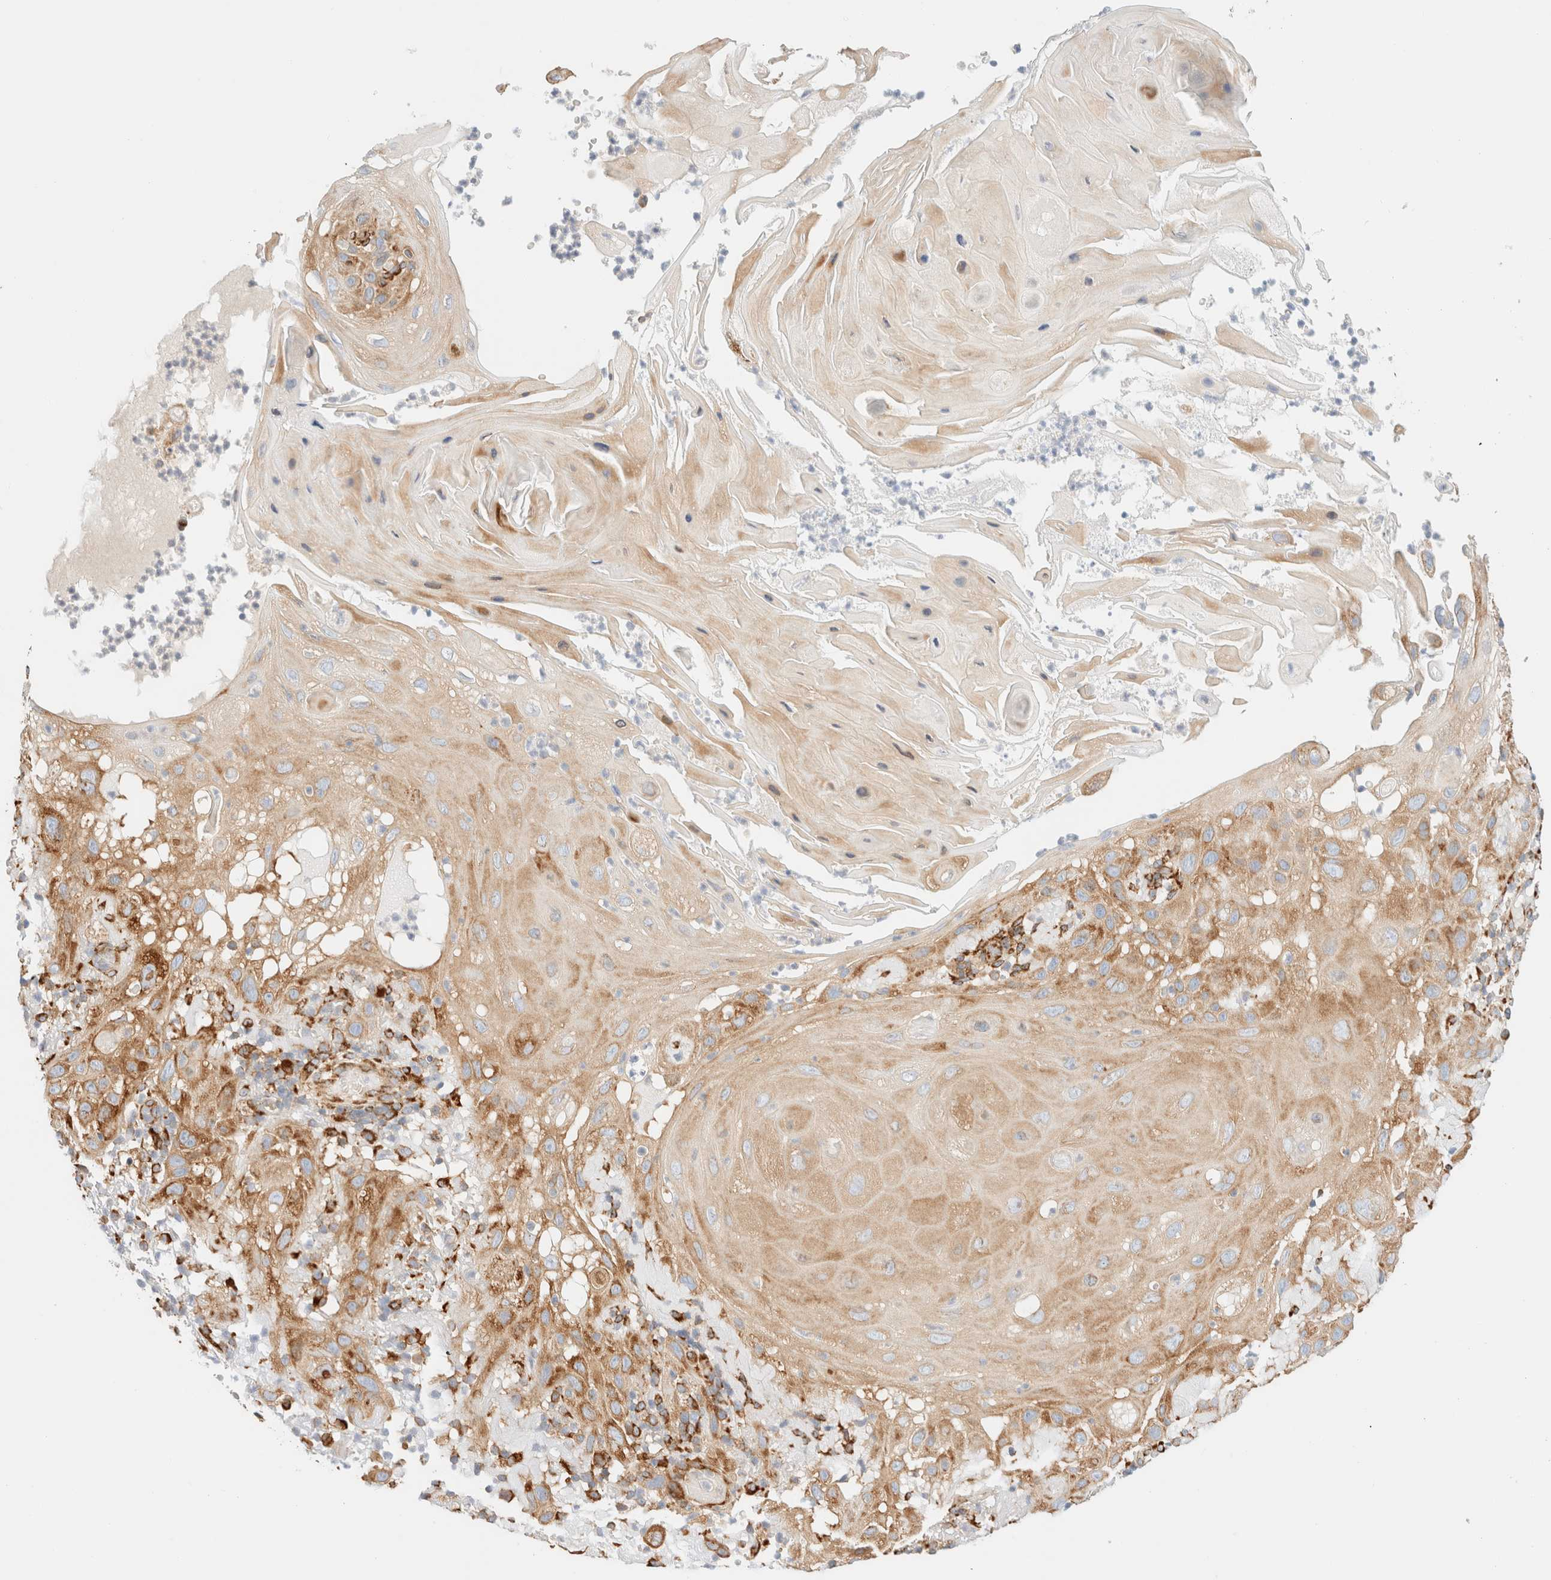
{"staining": {"intensity": "moderate", "quantity": ">75%", "location": "cytoplasmic/membranous"}, "tissue": "skin cancer", "cell_type": "Tumor cells", "image_type": "cancer", "snomed": [{"axis": "morphology", "description": "Squamous cell carcinoma, NOS"}, {"axis": "topography", "description": "Skin"}], "caption": "Brown immunohistochemical staining in human skin cancer (squamous cell carcinoma) reveals moderate cytoplasmic/membranous positivity in about >75% of tumor cells.", "gene": "ZC2HC1A", "patient": {"sex": "female", "age": 96}}